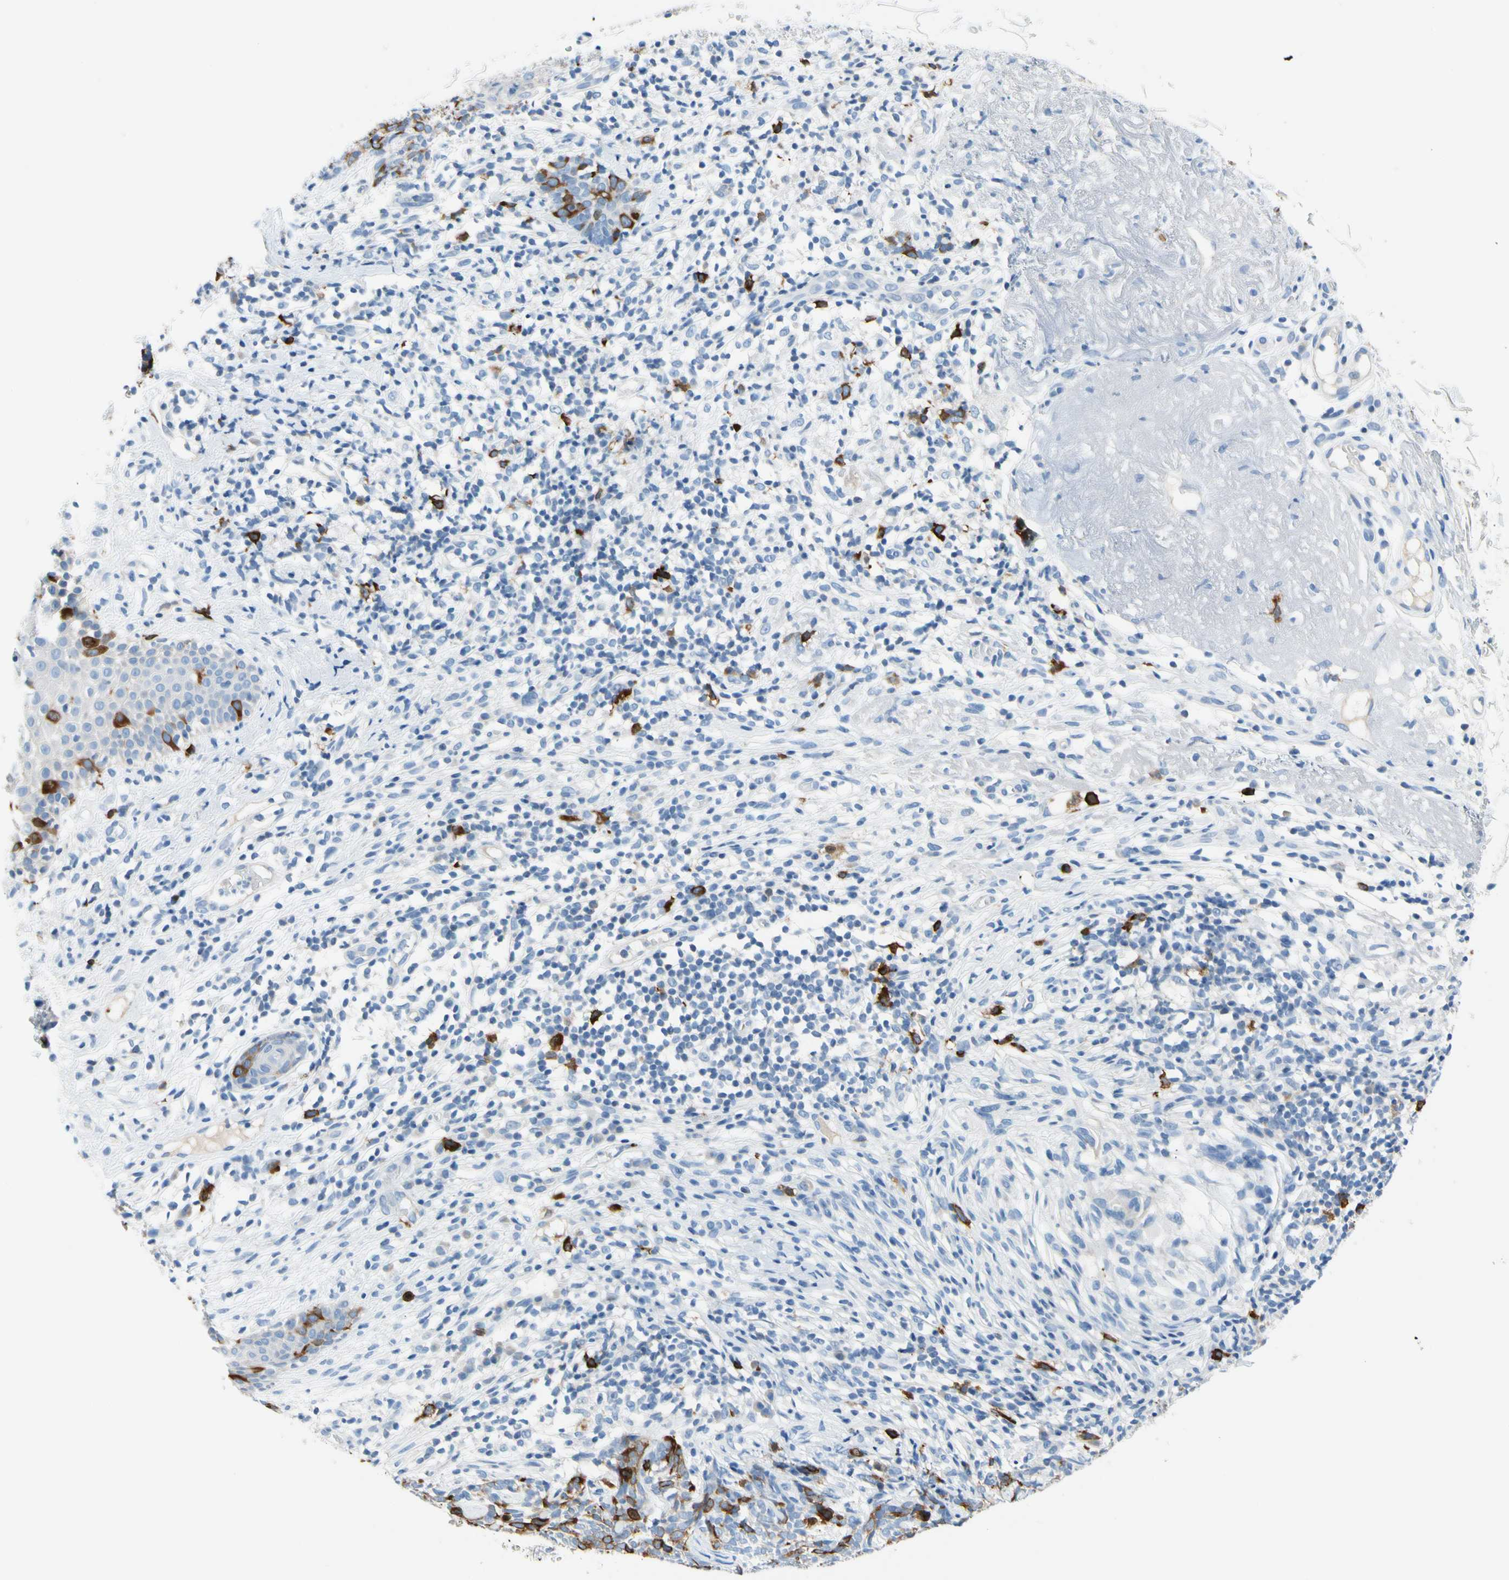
{"staining": {"intensity": "strong", "quantity": "<25%", "location": "cytoplasmic/membranous"}, "tissue": "skin cancer", "cell_type": "Tumor cells", "image_type": "cancer", "snomed": [{"axis": "morphology", "description": "Basal cell carcinoma"}, {"axis": "topography", "description": "Skin"}], "caption": "This is a micrograph of immunohistochemistry staining of skin basal cell carcinoma, which shows strong positivity in the cytoplasmic/membranous of tumor cells.", "gene": "TACC3", "patient": {"sex": "female", "age": 84}}